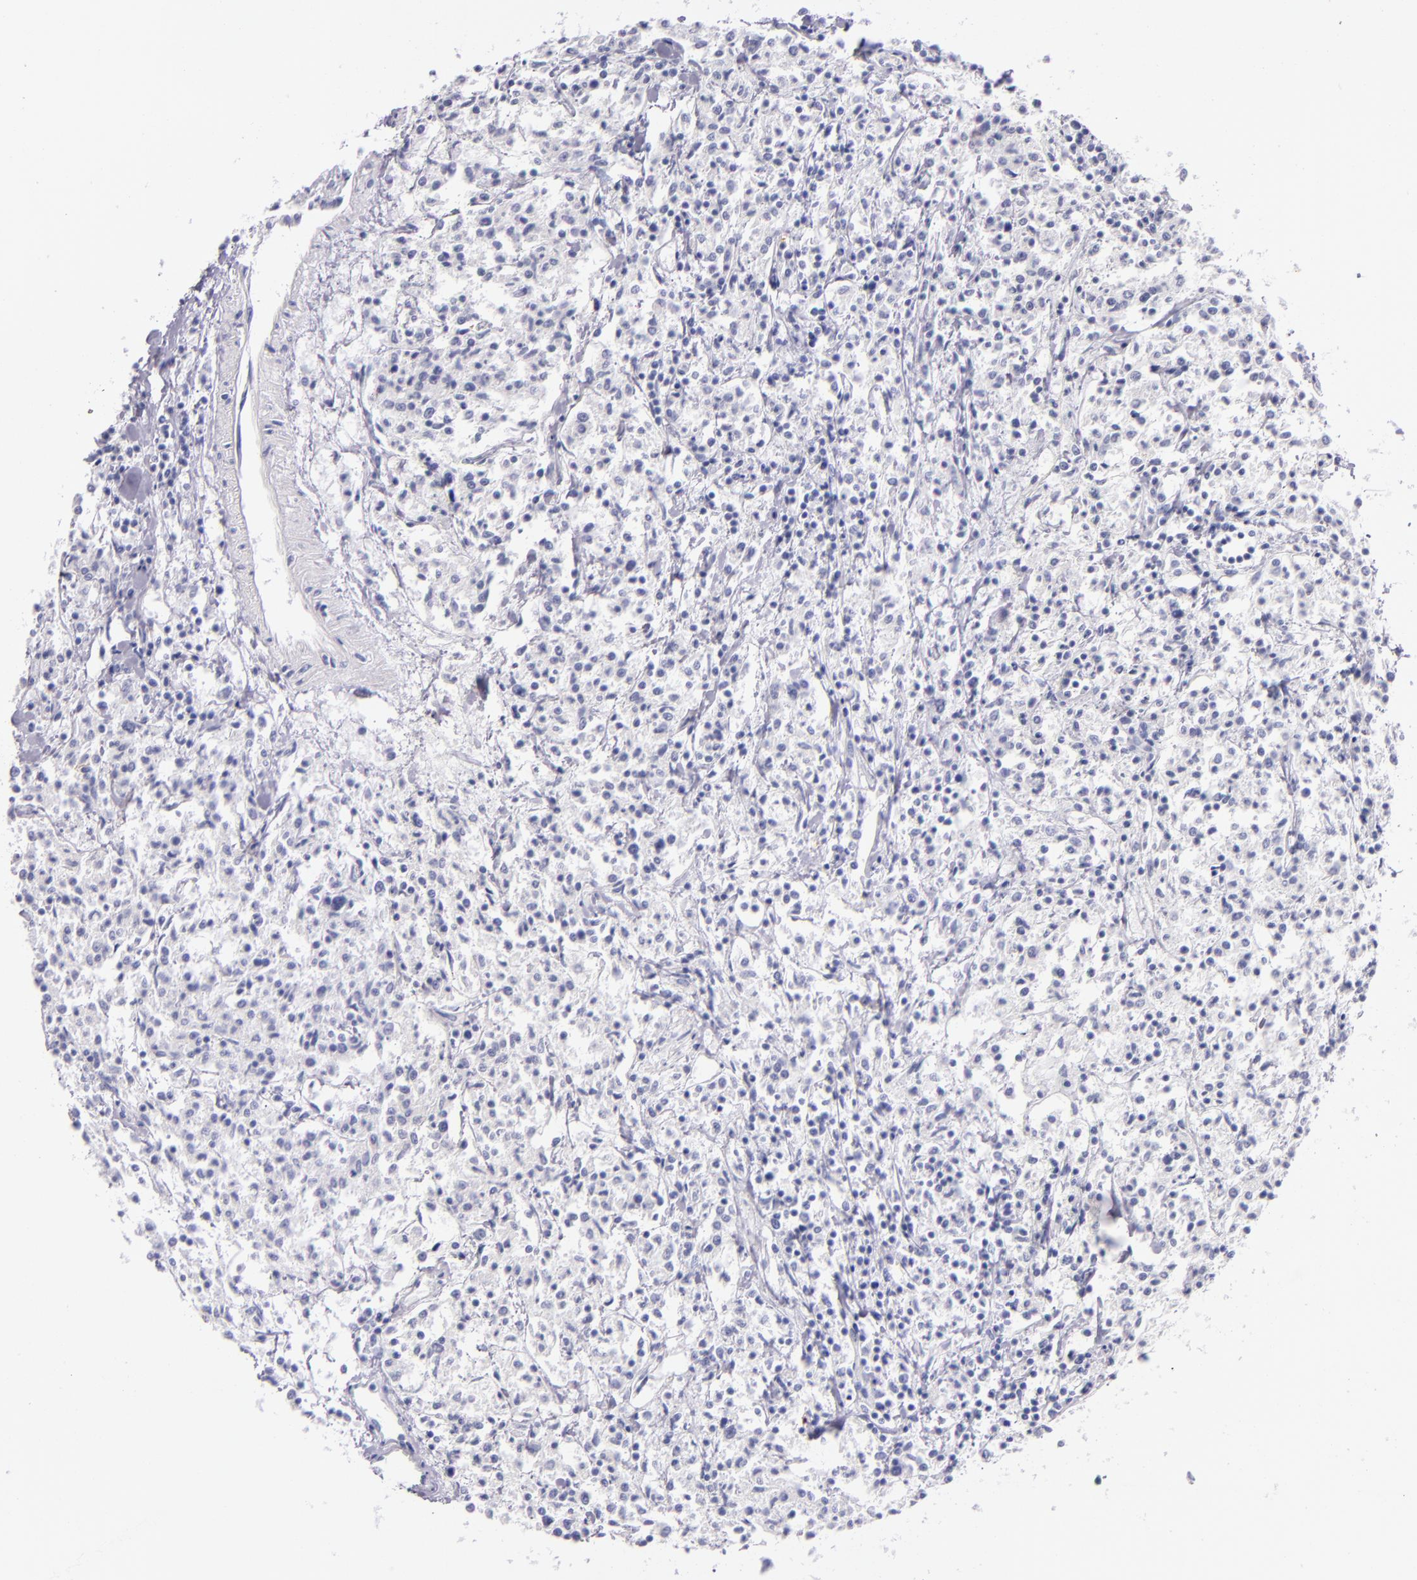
{"staining": {"intensity": "negative", "quantity": "none", "location": "none"}, "tissue": "lymphoma", "cell_type": "Tumor cells", "image_type": "cancer", "snomed": [{"axis": "morphology", "description": "Malignant lymphoma, non-Hodgkin's type, Low grade"}, {"axis": "topography", "description": "Small intestine"}], "caption": "The image demonstrates no staining of tumor cells in low-grade malignant lymphoma, non-Hodgkin's type.", "gene": "CDH3", "patient": {"sex": "female", "age": 59}}